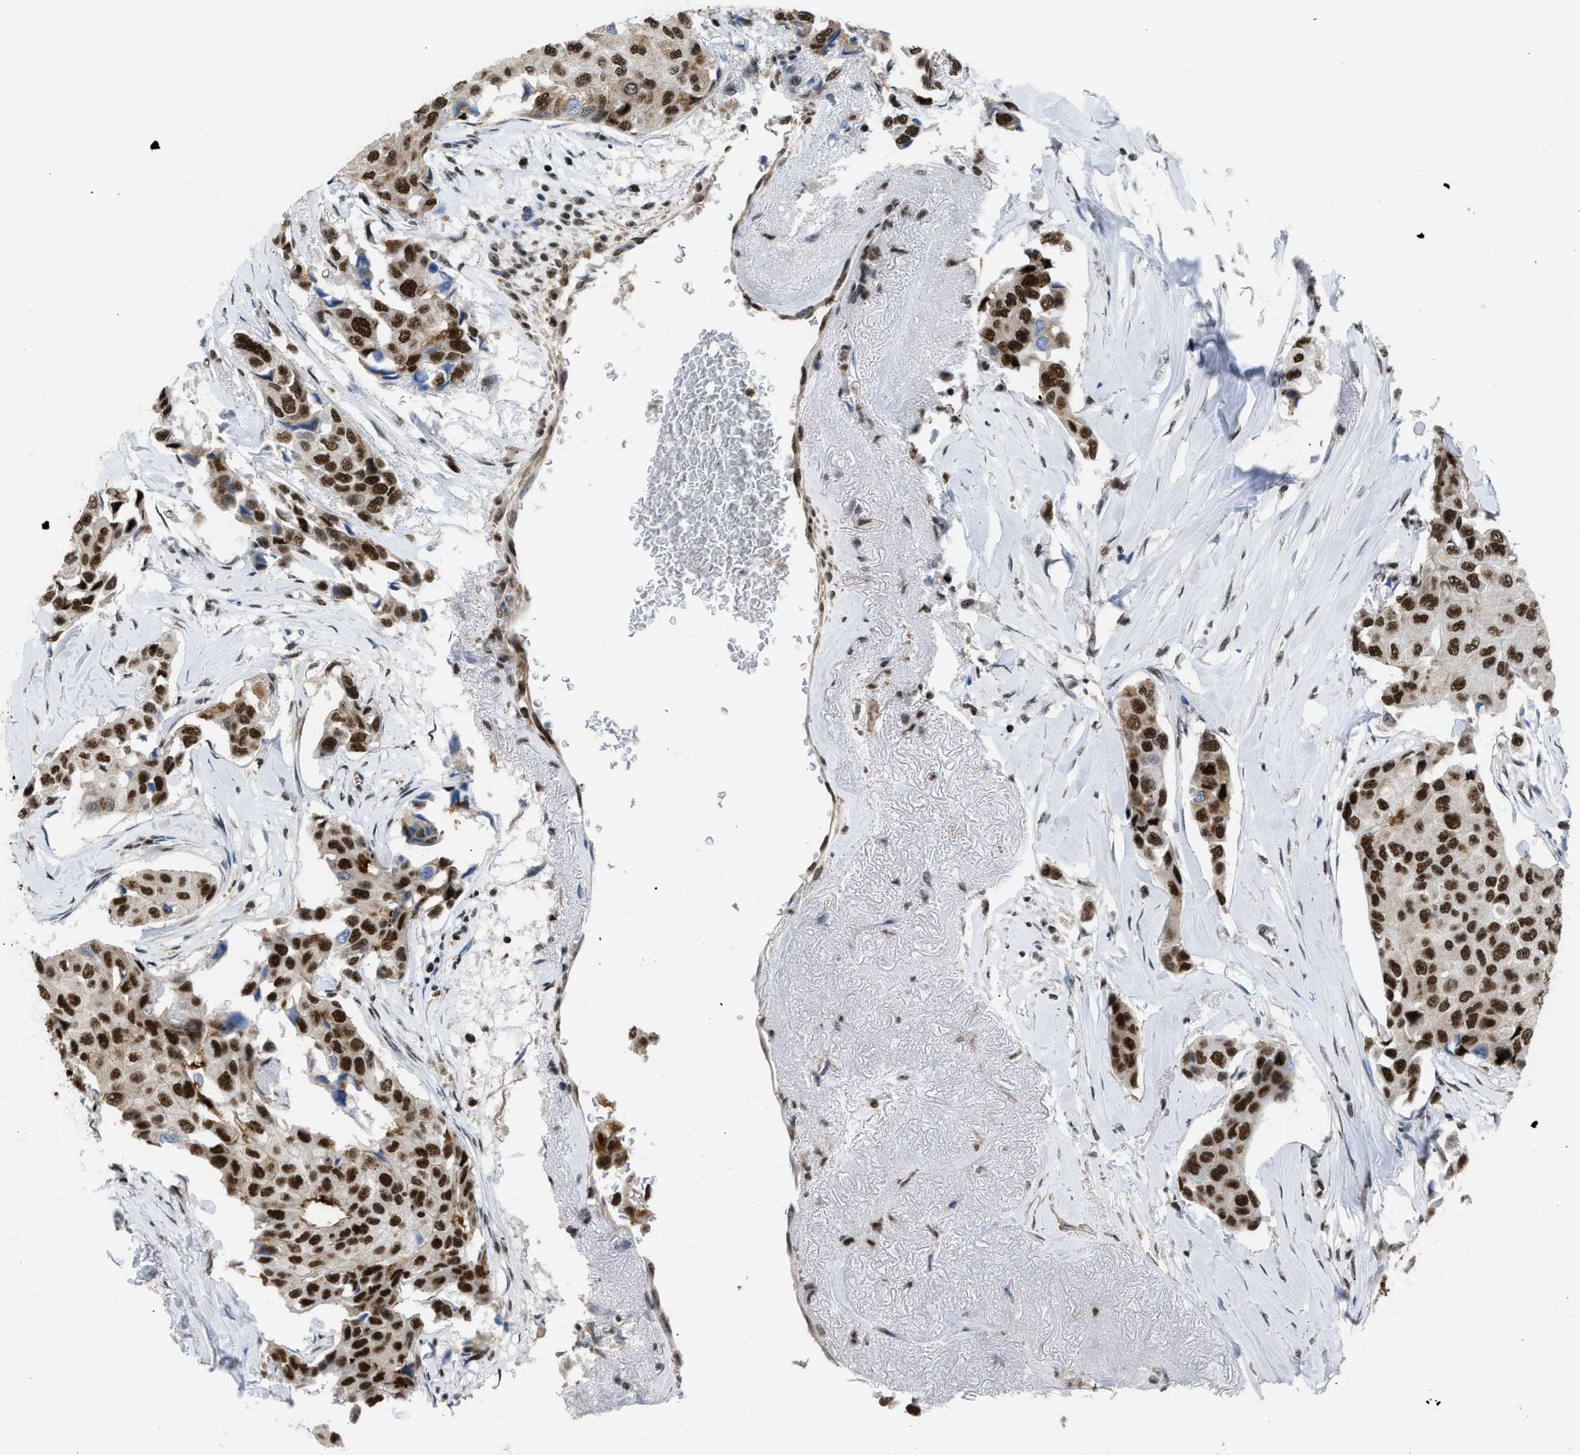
{"staining": {"intensity": "strong", "quantity": ">75%", "location": "nuclear"}, "tissue": "breast cancer", "cell_type": "Tumor cells", "image_type": "cancer", "snomed": [{"axis": "morphology", "description": "Duct carcinoma"}, {"axis": "topography", "description": "Breast"}], "caption": "Human breast cancer stained for a protein (brown) exhibits strong nuclear positive expression in approximately >75% of tumor cells.", "gene": "SCAF4", "patient": {"sex": "female", "age": 80}}